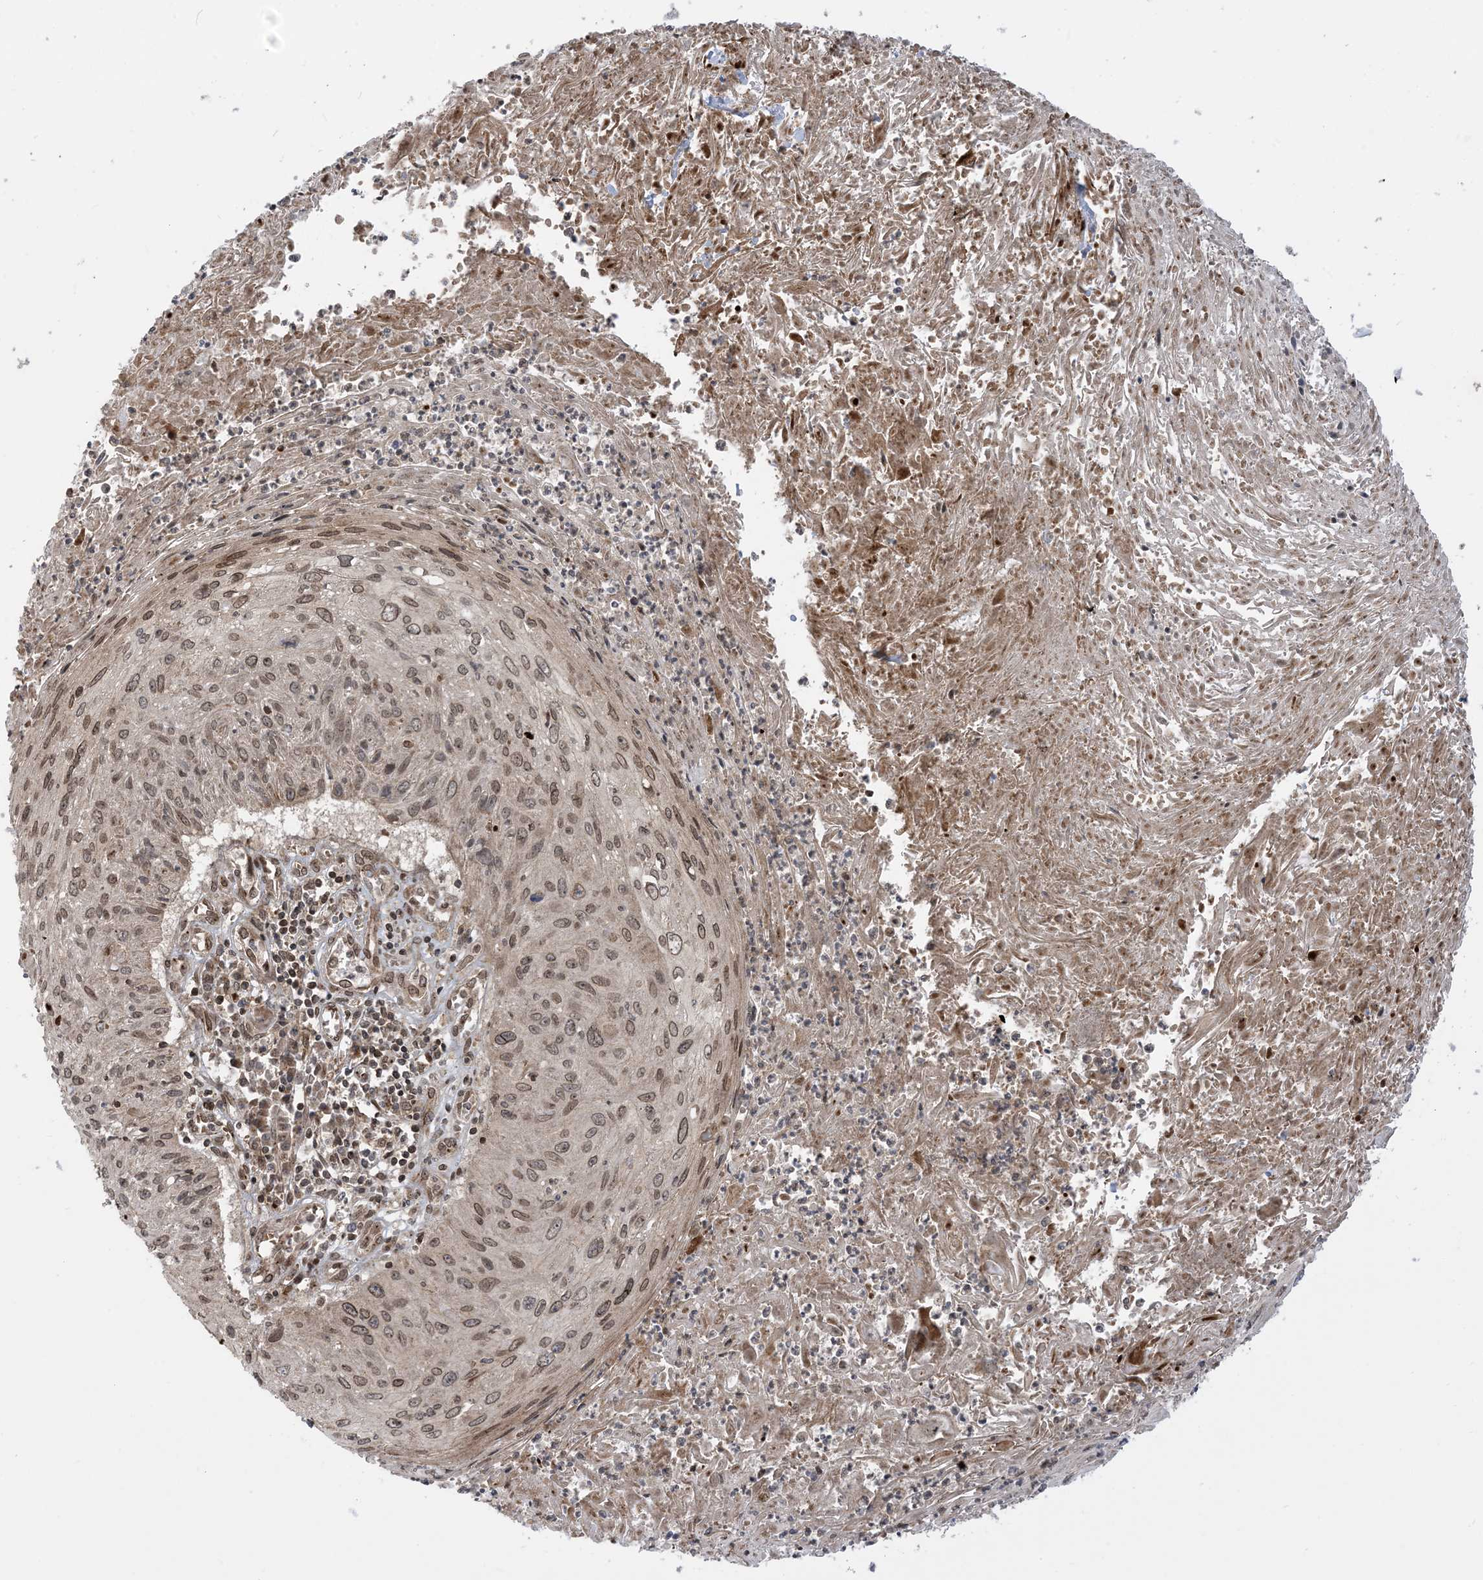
{"staining": {"intensity": "weak", "quantity": ">75%", "location": "cytoplasmic/membranous,nuclear"}, "tissue": "cervical cancer", "cell_type": "Tumor cells", "image_type": "cancer", "snomed": [{"axis": "morphology", "description": "Squamous cell carcinoma, NOS"}, {"axis": "topography", "description": "Cervix"}], "caption": "This image reveals cervical cancer stained with immunohistochemistry (IHC) to label a protein in brown. The cytoplasmic/membranous and nuclear of tumor cells show weak positivity for the protein. Nuclei are counter-stained blue.", "gene": "CASP4", "patient": {"sex": "female", "age": 51}}